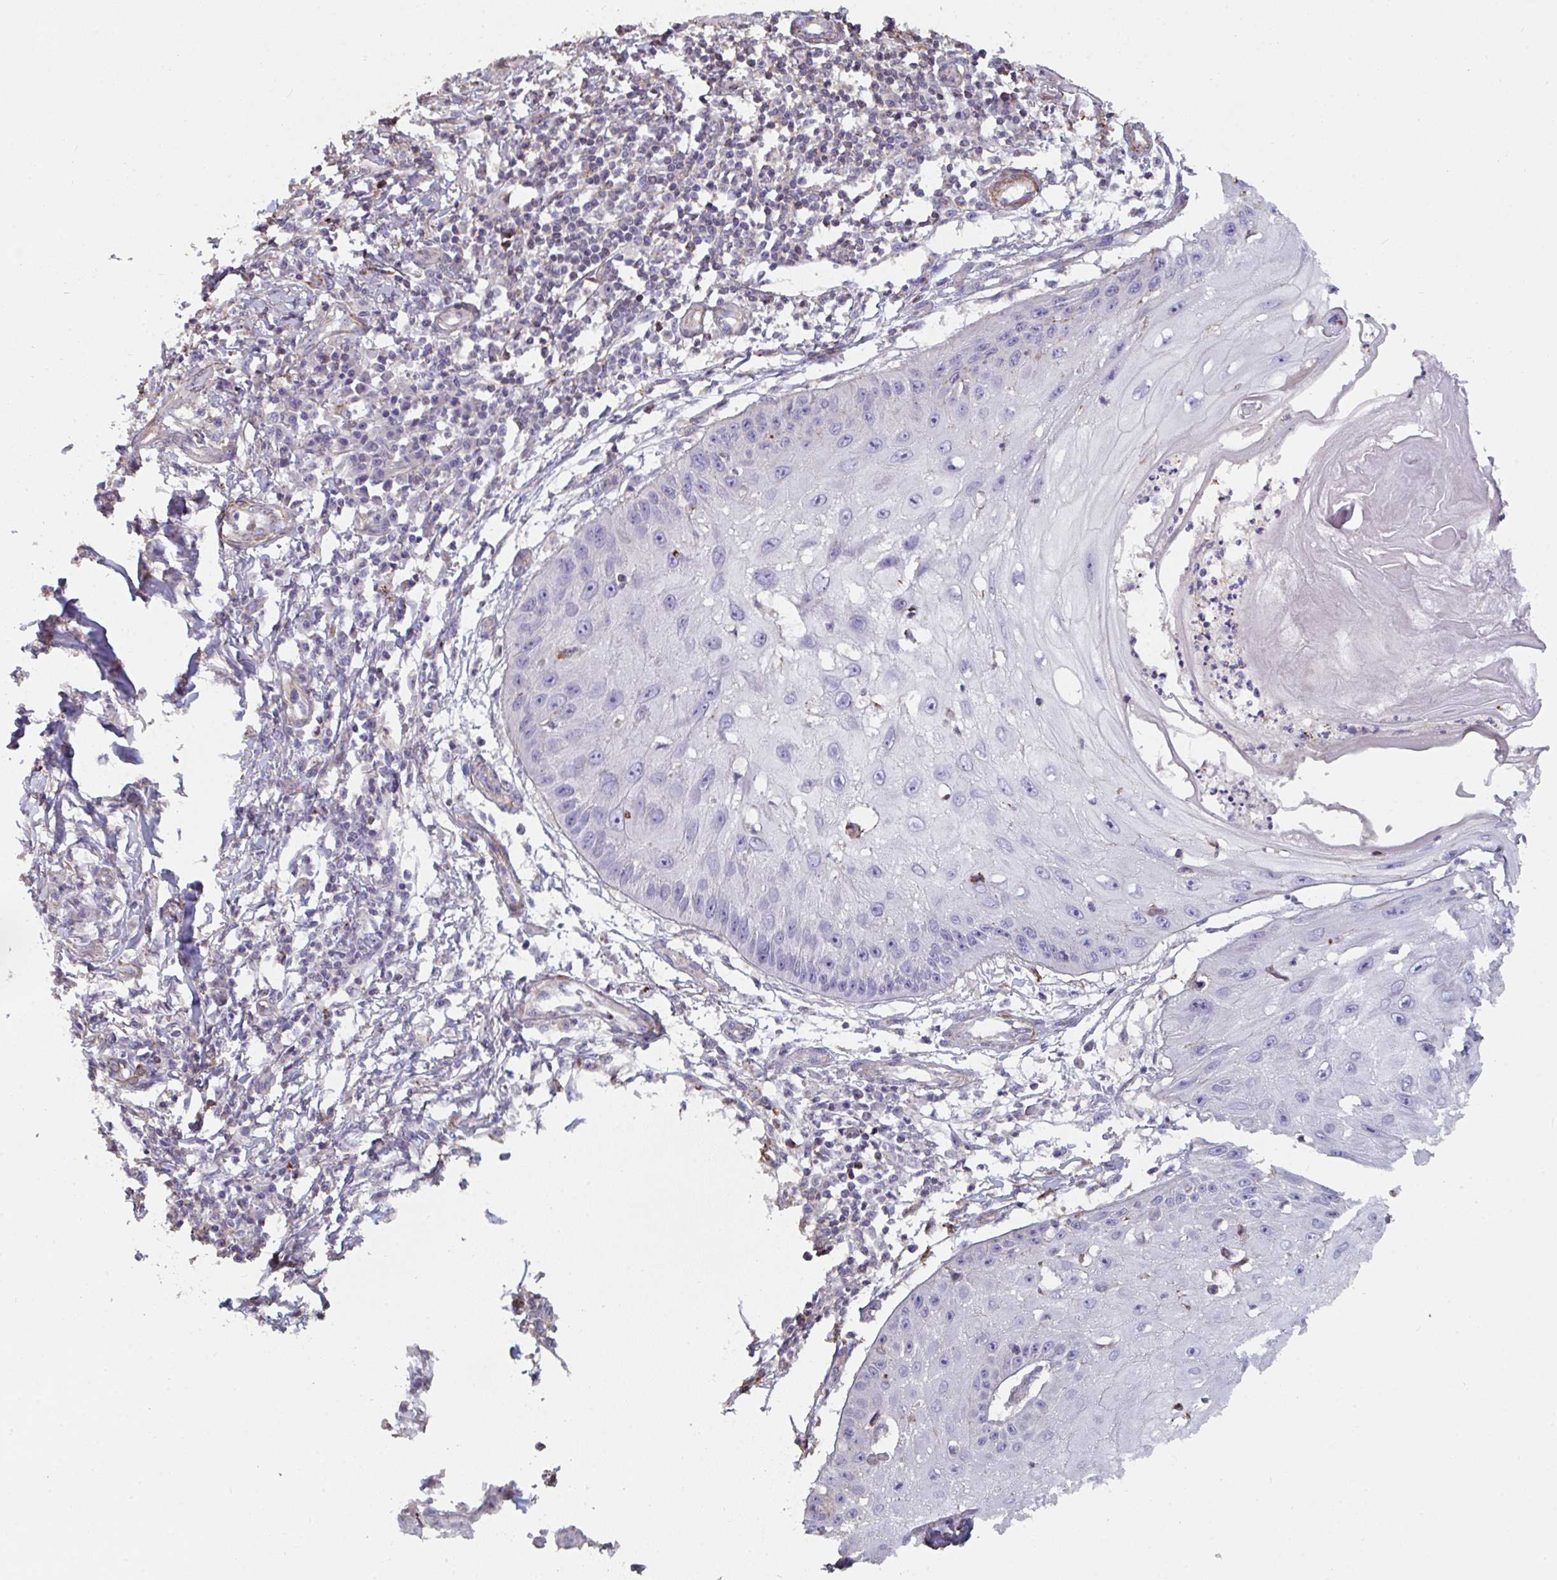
{"staining": {"intensity": "negative", "quantity": "none", "location": "none"}, "tissue": "skin cancer", "cell_type": "Tumor cells", "image_type": "cancer", "snomed": [{"axis": "morphology", "description": "Squamous cell carcinoma, NOS"}, {"axis": "topography", "description": "Skin"}], "caption": "A high-resolution photomicrograph shows immunohistochemistry staining of skin cancer (squamous cell carcinoma), which shows no significant expression in tumor cells.", "gene": "FZD2", "patient": {"sex": "male", "age": 70}}